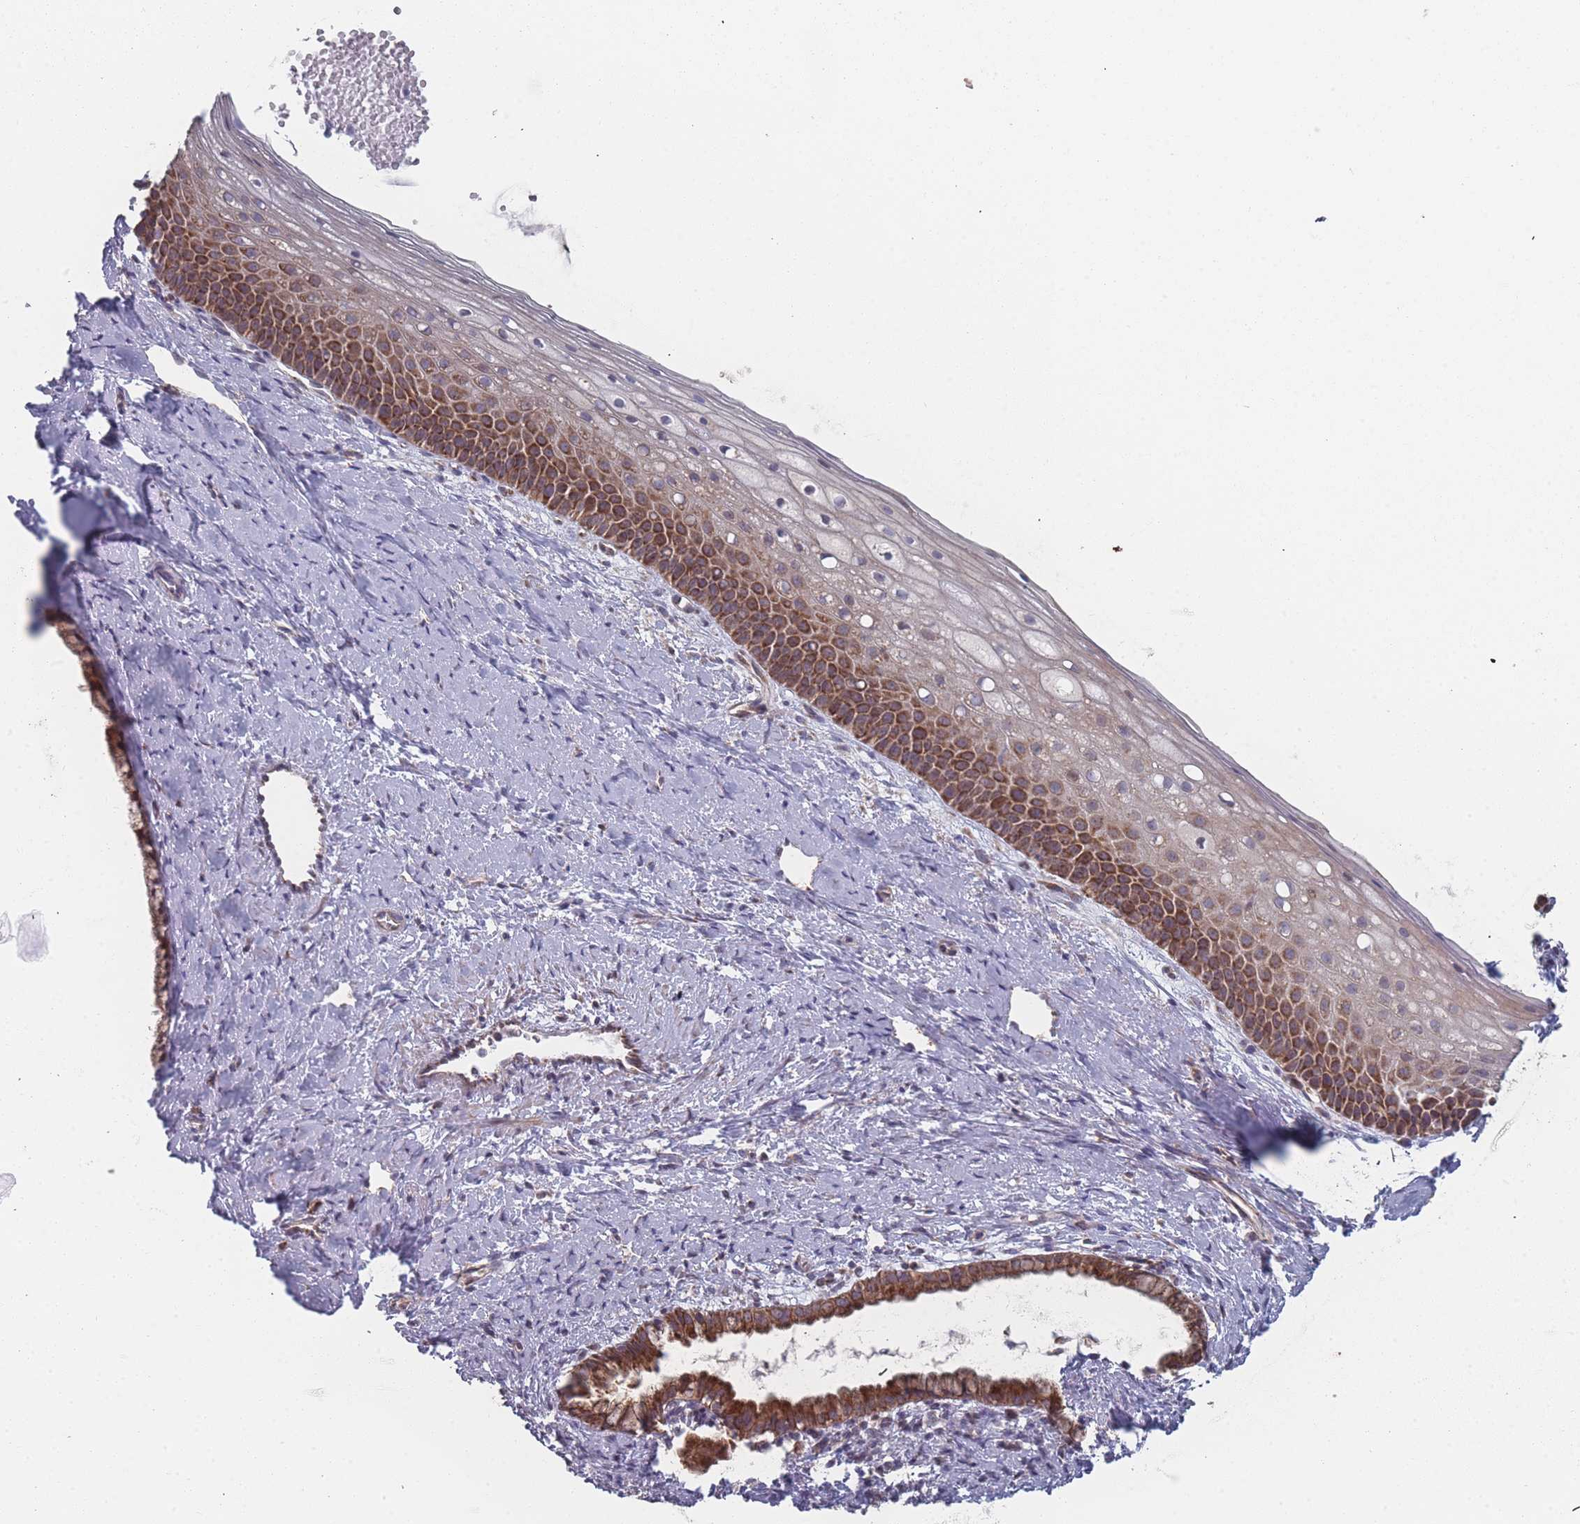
{"staining": {"intensity": "moderate", "quantity": ">75%", "location": "cytoplasmic/membranous"}, "tissue": "cervix", "cell_type": "Glandular cells", "image_type": "normal", "snomed": [{"axis": "morphology", "description": "Normal tissue, NOS"}, {"axis": "topography", "description": "Cervix"}], "caption": "Protein analysis of unremarkable cervix reveals moderate cytoplasmic/membranous staining in about >75% of glandular cells.", "gene": "PSMB3", "patient": {"sex": "female", "age": 57}}